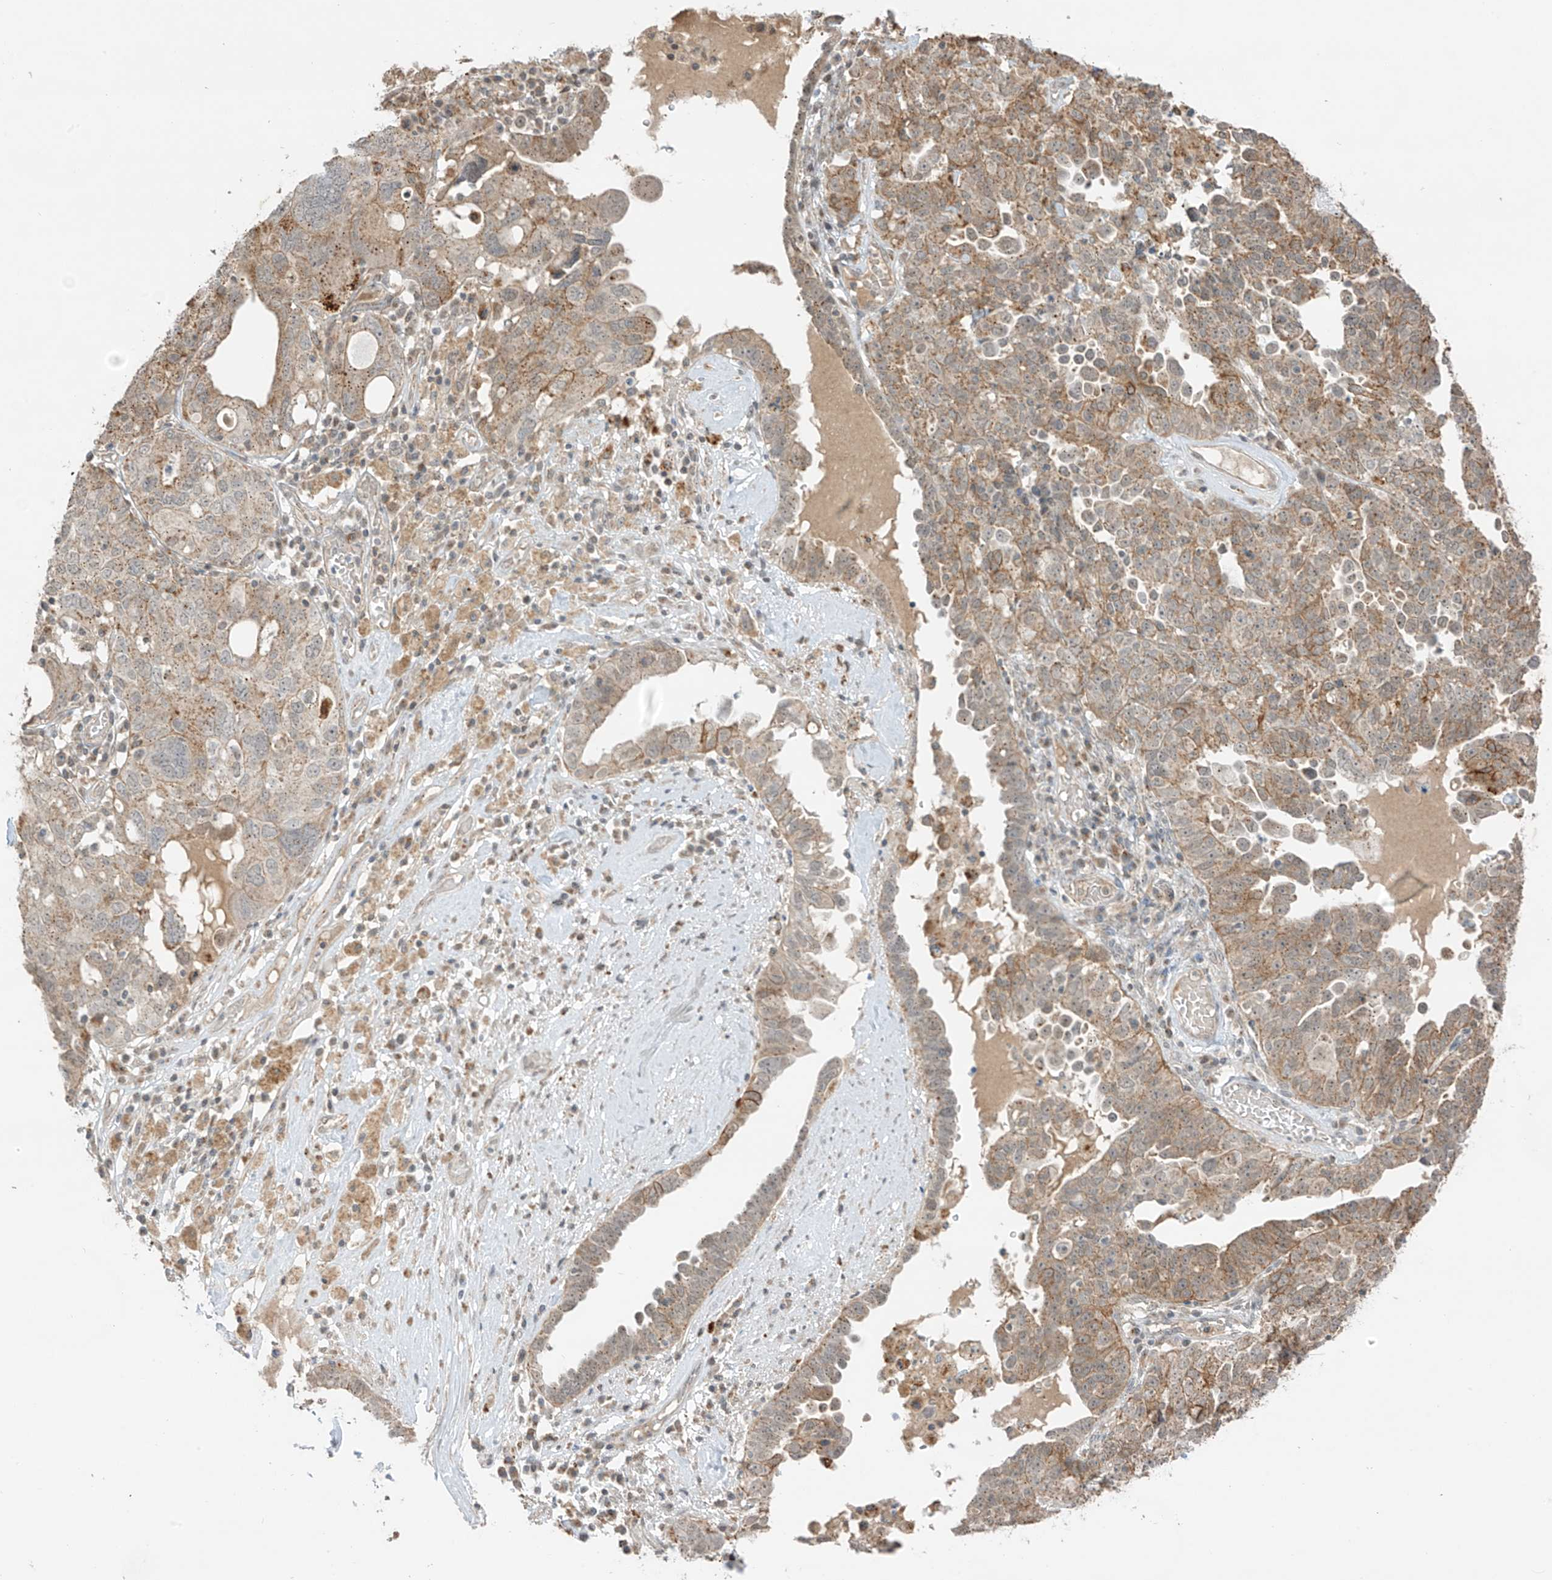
{"staining": {"intensity": "moderate", "quantity": "25%-75%", "location": "cytoplasmic/membranous"}, "tissue": "ovarian cancer", "cell_type": "Tumor cells", "image_type": "cancer", "snomed": [{"axis": "morphology", "description": "Carcinoma, endometroid"}, {"axis": "topography", "description": "Ovary"}], "caption": "Immunohistochemical staining of human ovarian endometroid carcinoma reveals moderate cytoplasmic/membranous protein positivity in approximately 25%-75% of tumor cells.", "gene": "N4BP3", "patient": {"sex": "female", "age": 62}}